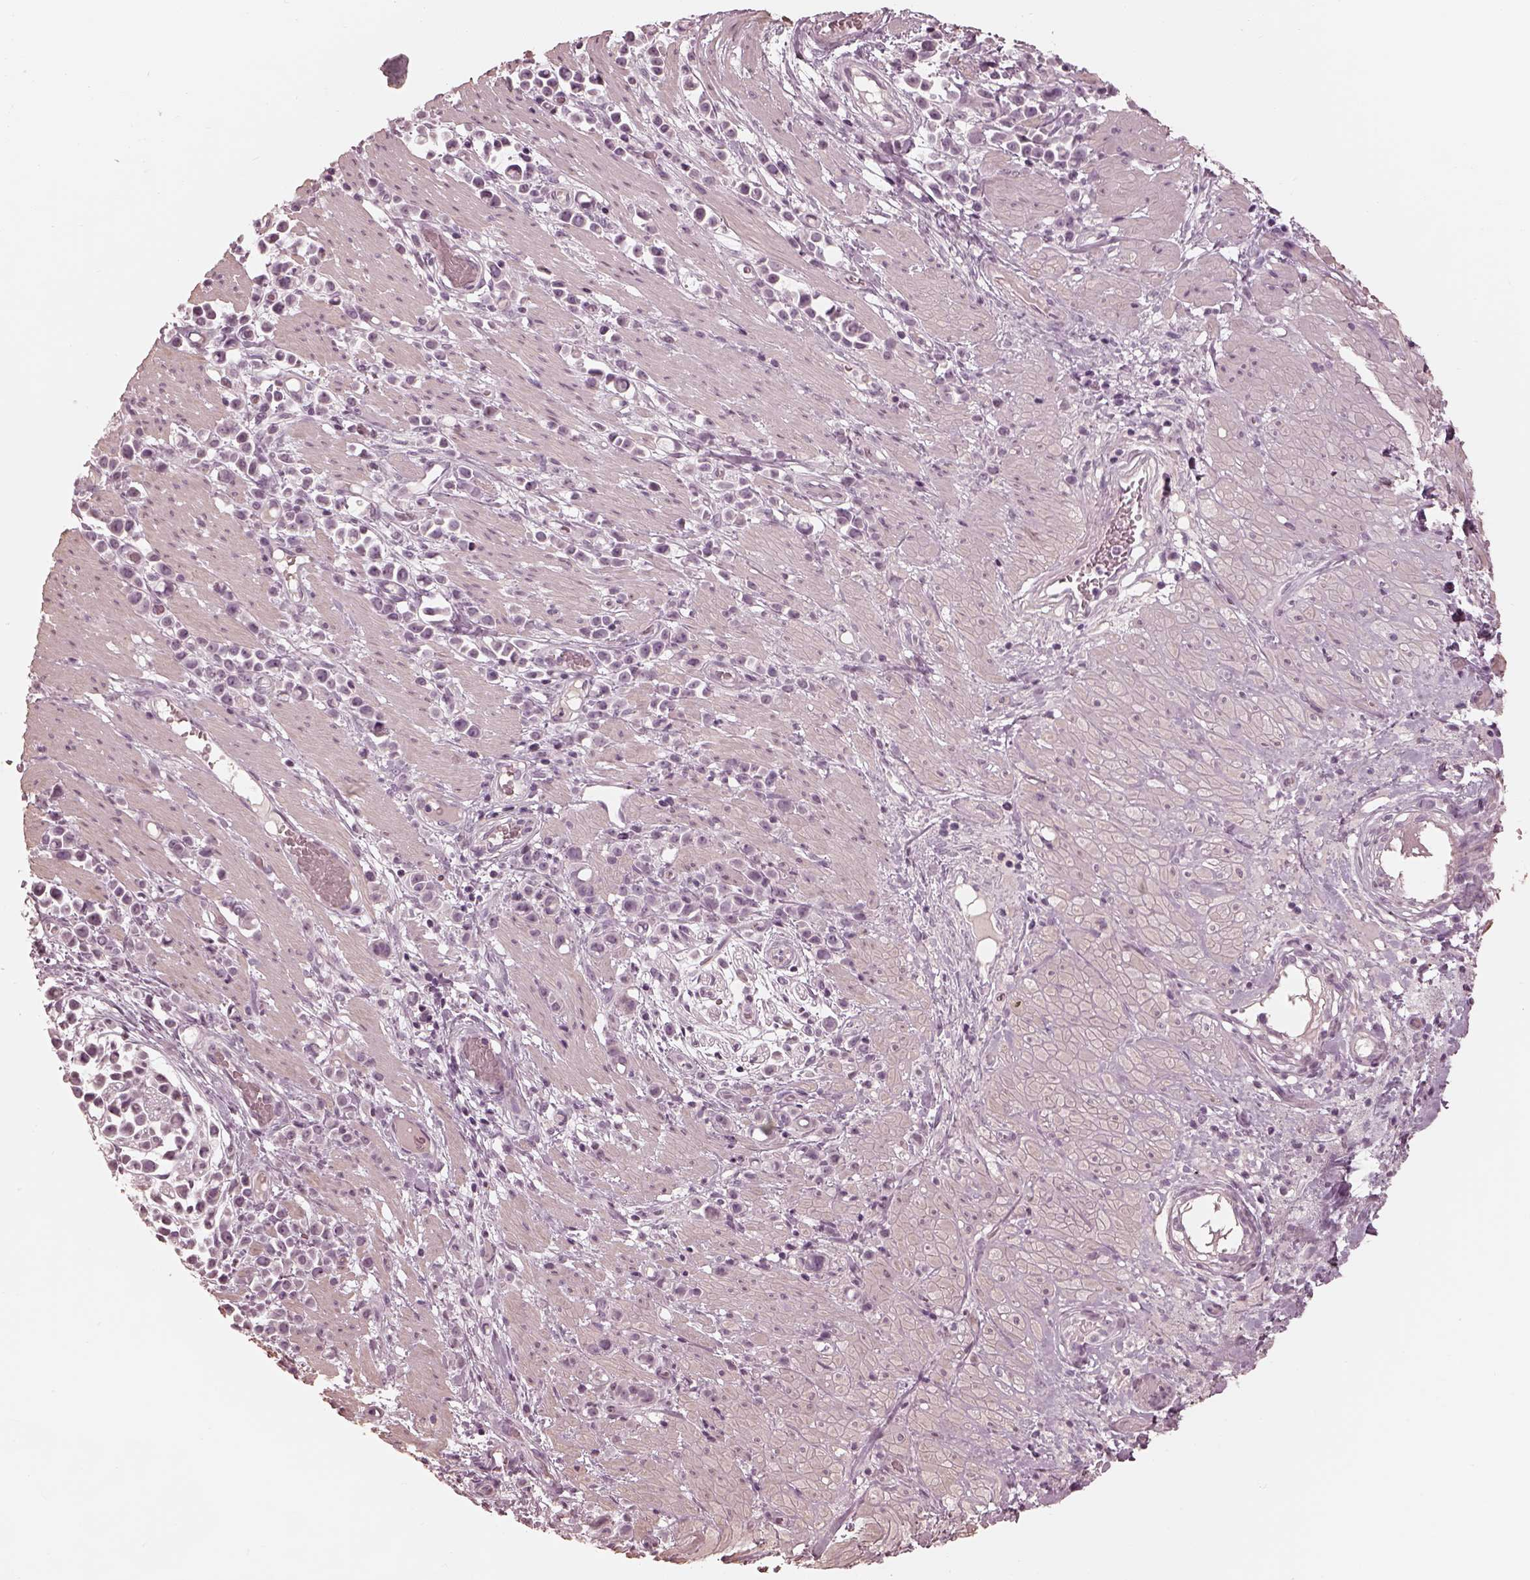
{"staining": {"intensity": "negative", "quantity": "none", "location": "none"}, "tissue": "stomach cancer", "cell_type": "Tumor cells", "image_type": "cancer", "snomed": [{"axis": "morphology", "description": "Adenocarcinoma, NOS"}, {"axis": "topography", "description": "Stomach"}], "caption": "Stomach cancer (adenocarcinoma) was stained to show a protein in brown. There is no significant expression in tumor cells.", "gene": "ADRB3", "patient": {"sex": "male", "age": 82}}